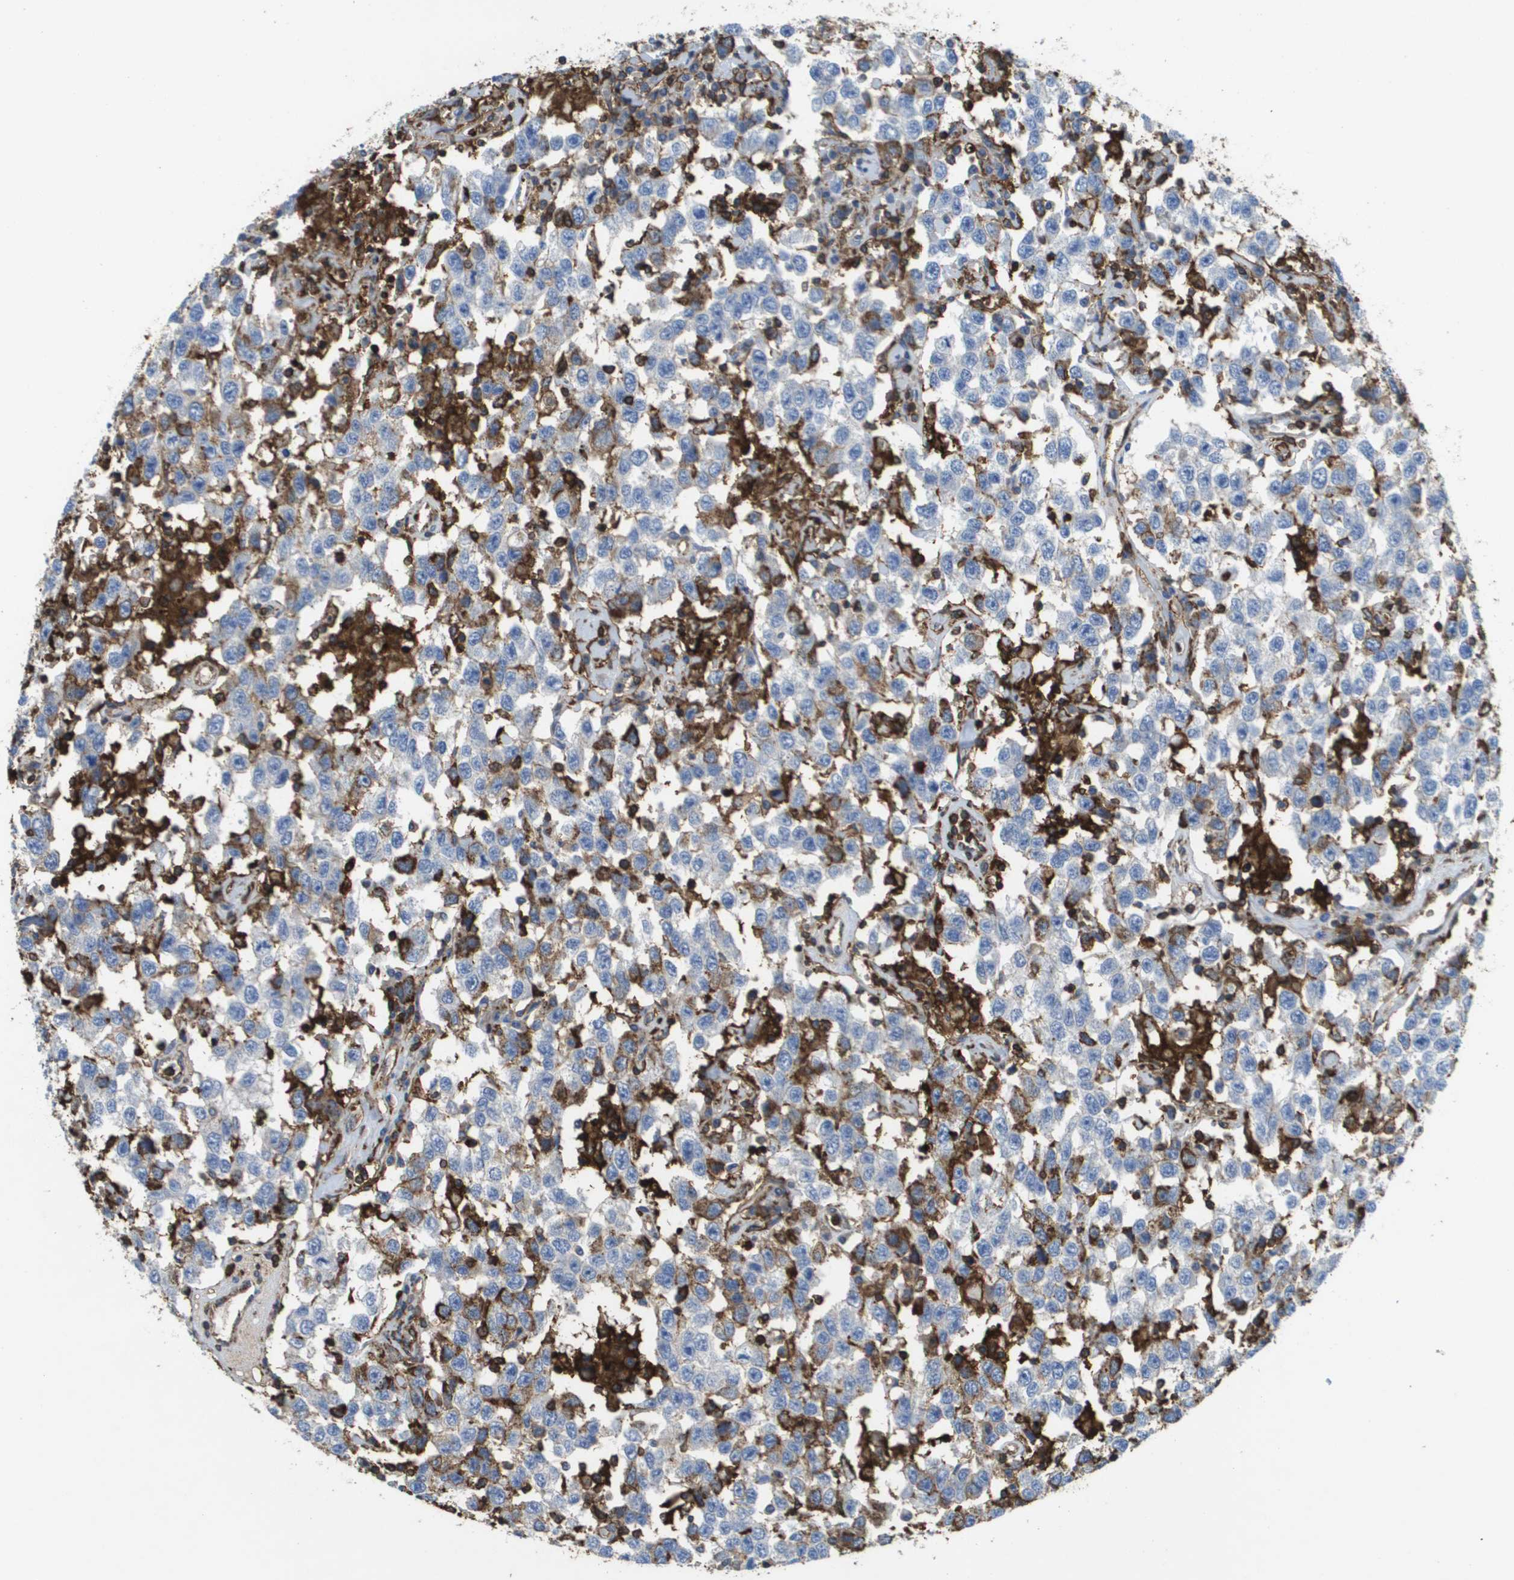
{"staining": {"intensity": "negative", "quantity": "none", "location": "none"}, "tissue": "testis cancer", "cell_type": "Tumor cells", "image_type": "cancer", "snomed": [{"axis": "morphology", "description": "Seminoma, NOS"}, {"axis": "topography", "description": "Testis"}], "caption": "High power microscopy image of an immunohistochemistry (IHC) photomicrograph of seminoma (testis), revealing no significant positivity in tumor cells.", "gene": "PASK", "patient": {"sex": "male", "age": 41}}